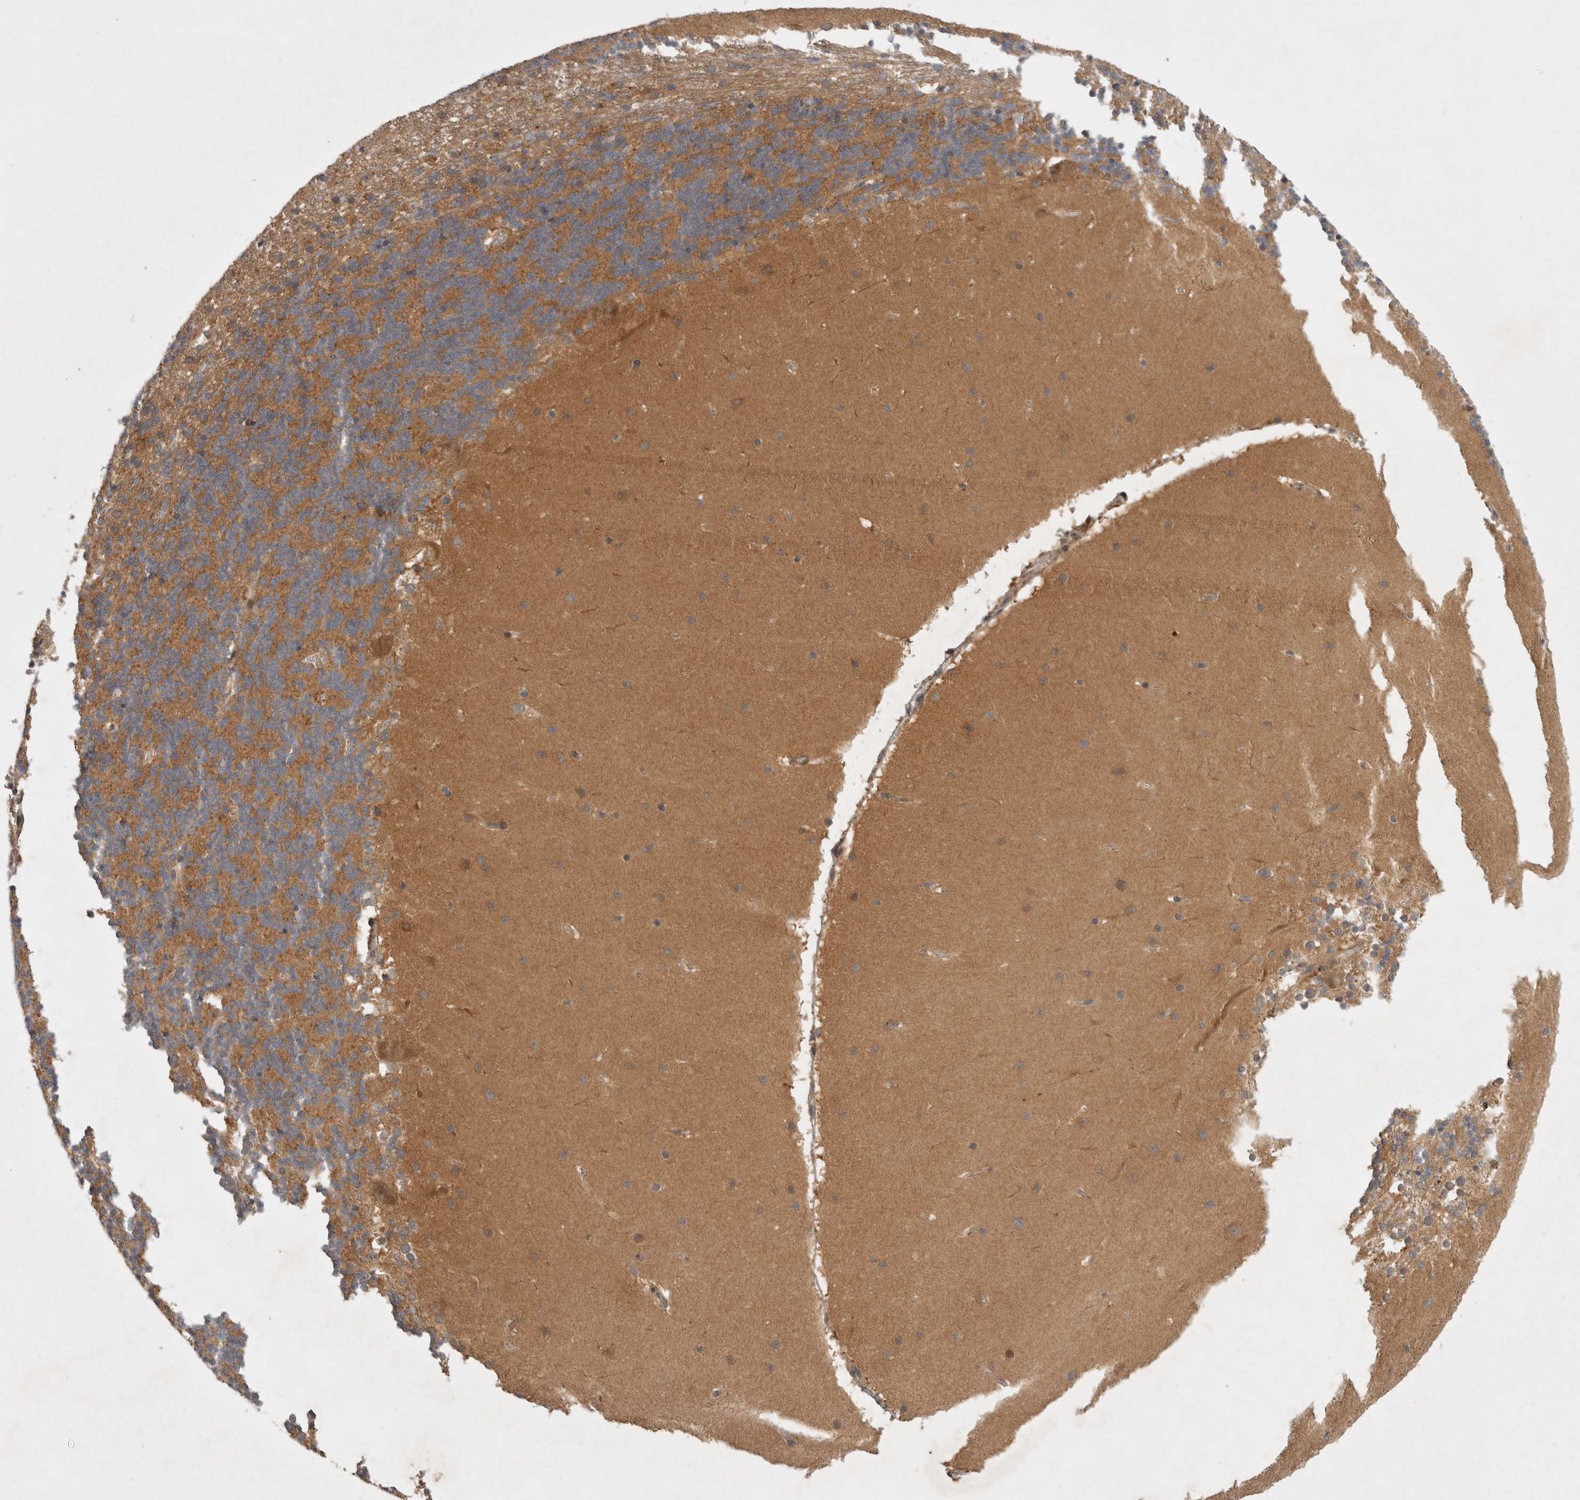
{"staining": {"intensity": "moderate", "quantity": ">75%", "location": "cytoplasmic/membranous"}, "tissue": "cerebellum", "cell_type": "Cells in granular layer", "image_type": "normal", "snomed": [{"axis": "morphology", "description": "Normal tissue, NOS"}, {"axis": "topography", "description": "Cerebellum"}], "caption": "High-power microscopy captured an immunohistochemistry (IHC) image of normal cerebellum, revealing moderate cytoplasmic/membranous expression in about >75% of cells in granular layer. (IHC, brightfield microscopy, high magnification).", "gene": "VEPH1", "patient": {"sex": "female", "age": 19}}